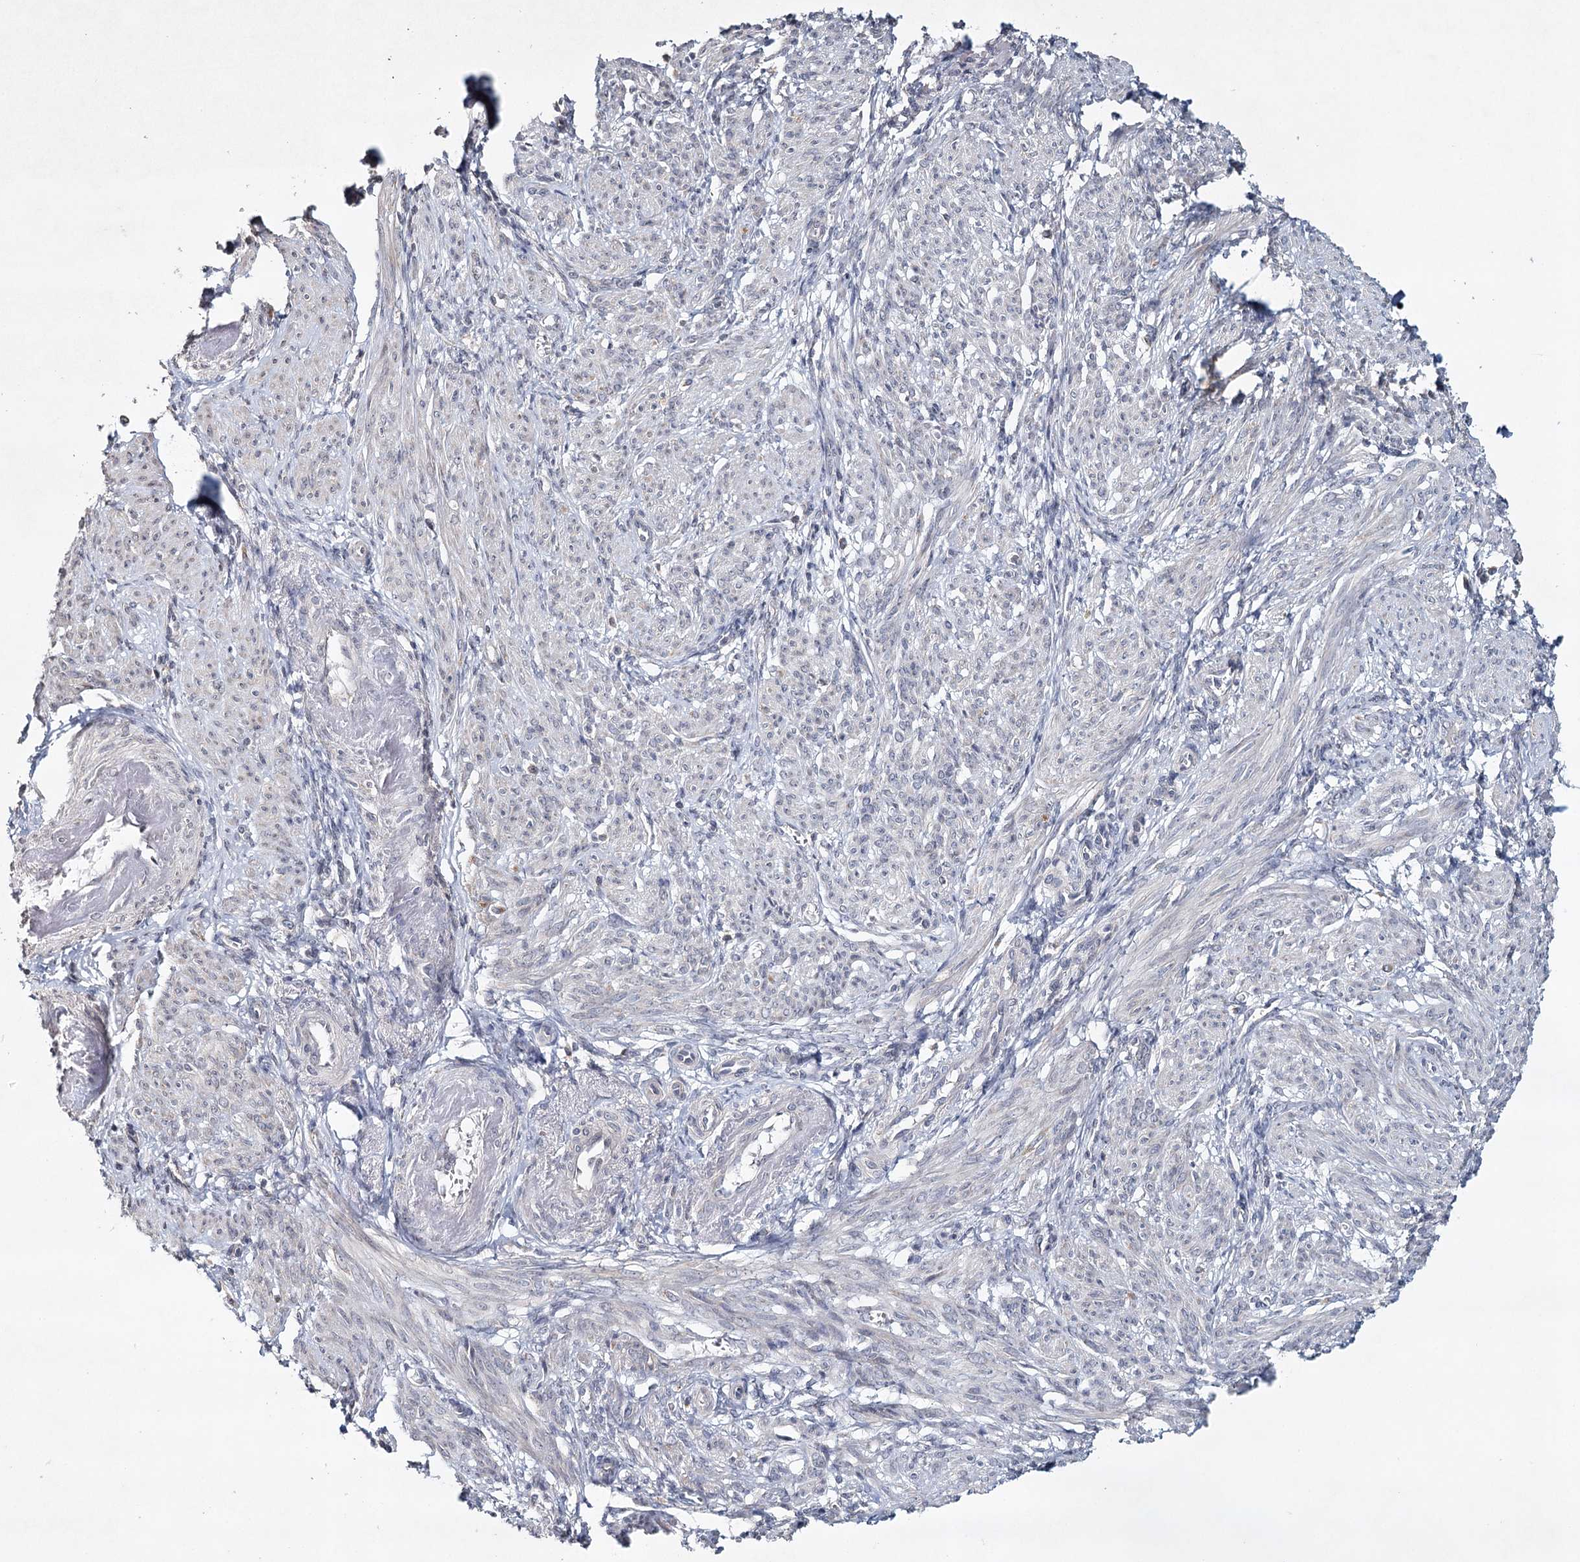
{"staining": {"intensity": "negative", "quantity": "none", "location": "none"}, "tissue": "smooth muscle", "cell_type": "Smooth muscle cells", "image_type": "normal", "snomed": [{"axis": "morphology", "description": "Normal tissue, NOS"}, {"axis": "topography", "description": "Smooth muscle"}], "caption": "Immunohistochemistry of unremarkable smooth muscle demonstrates no staining in smooth muscle cells.", "gene": "ICOS", "patient": {"sex": "female", "age": 39}}